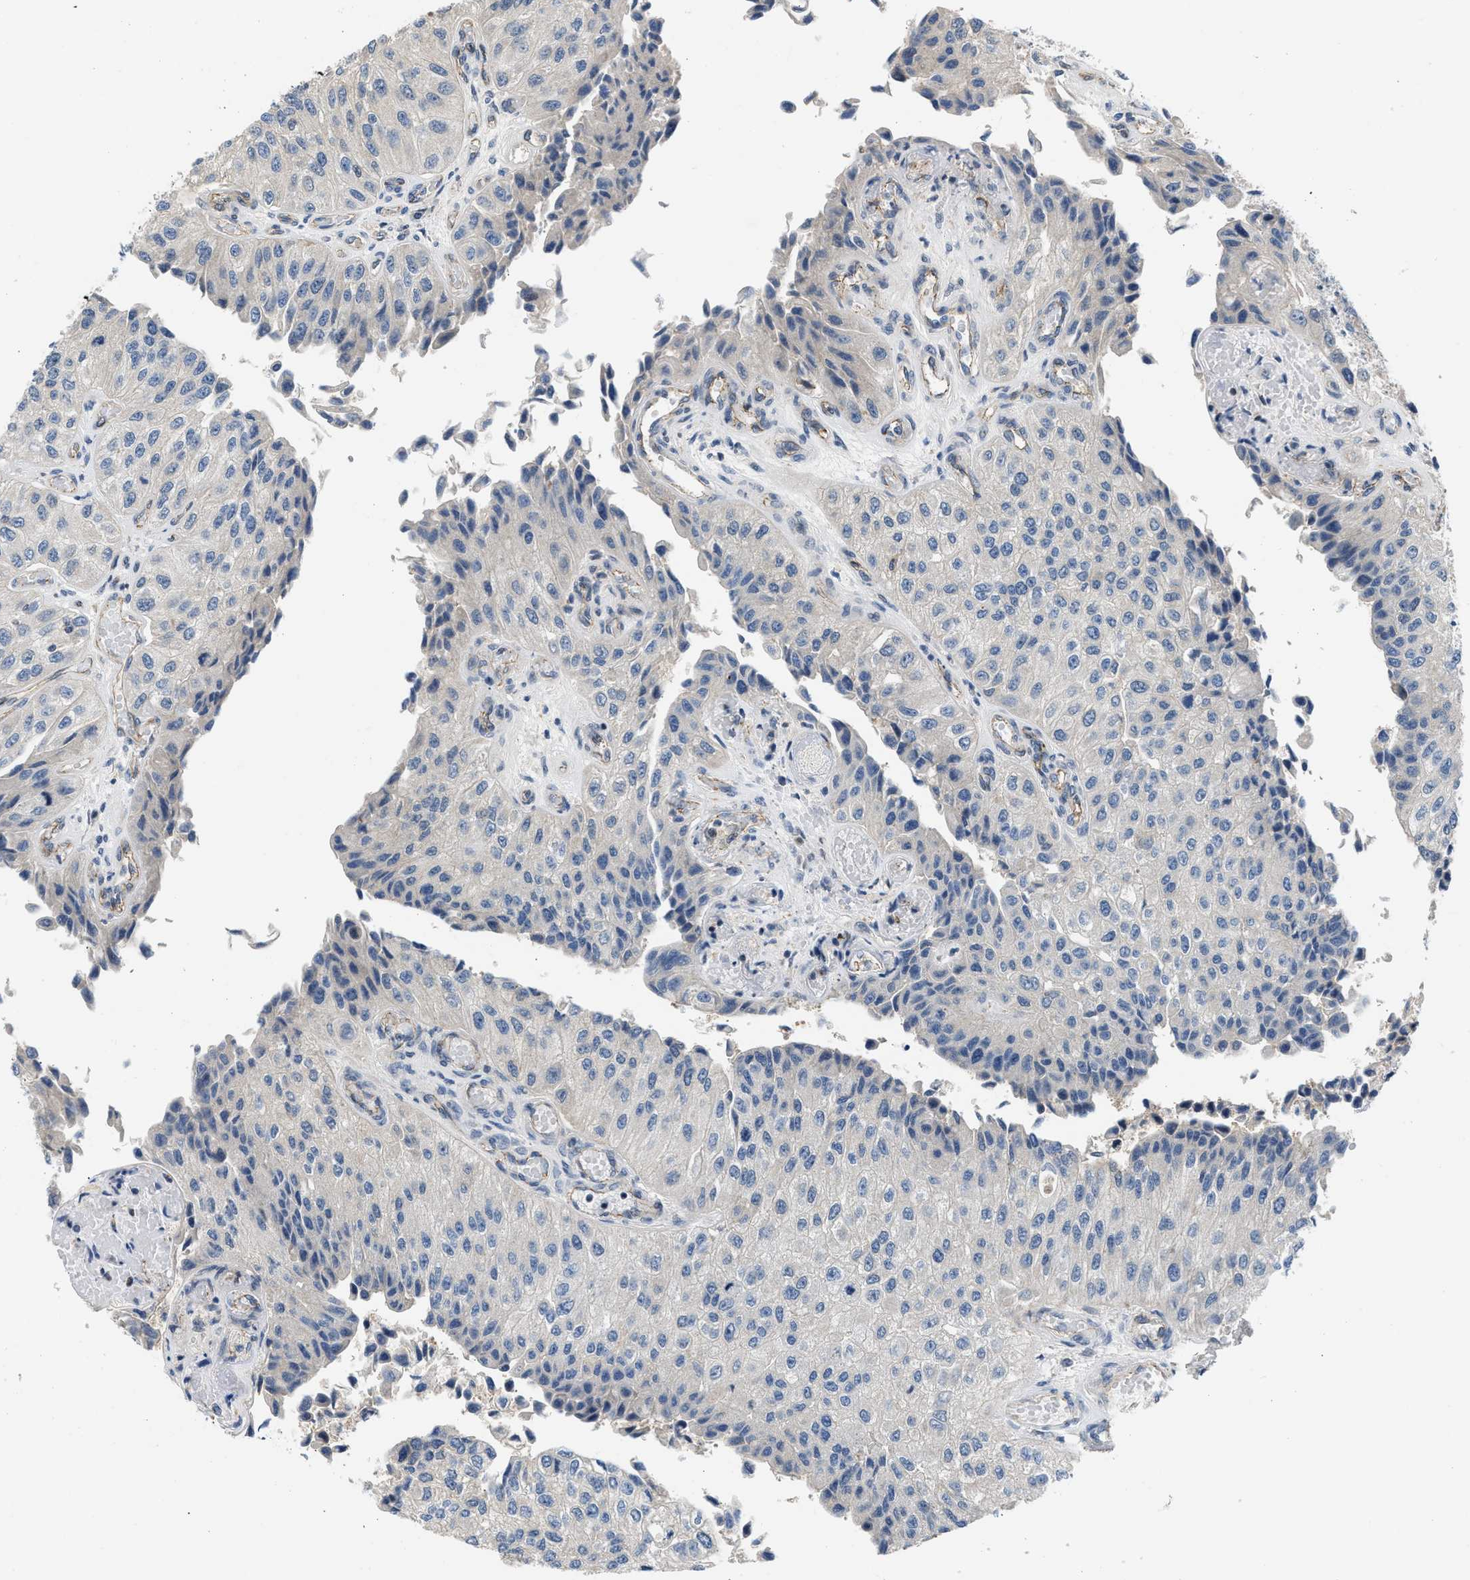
{"staining": {"intensity": "negative", "quantity": "none", "location": "none"}, "tissue": "urothelial cancer", "cell_type": "Tumor cells", "image_type": "cancer", "snomed": [{"axis": "morphology", "description": "Urothelial carcinoma, High grade"}, {"axis": "topography", "description": "Kidney"}, {"axis": "topography", "description": "Urinary bladder"}], "caption": "This is a micrograph of IHC staining of urothelial carcinoma (high-grade), which shows no expression in tumor cells.", "gene": "OLIG3", "patient": {"sex": "male", "age": 77}}